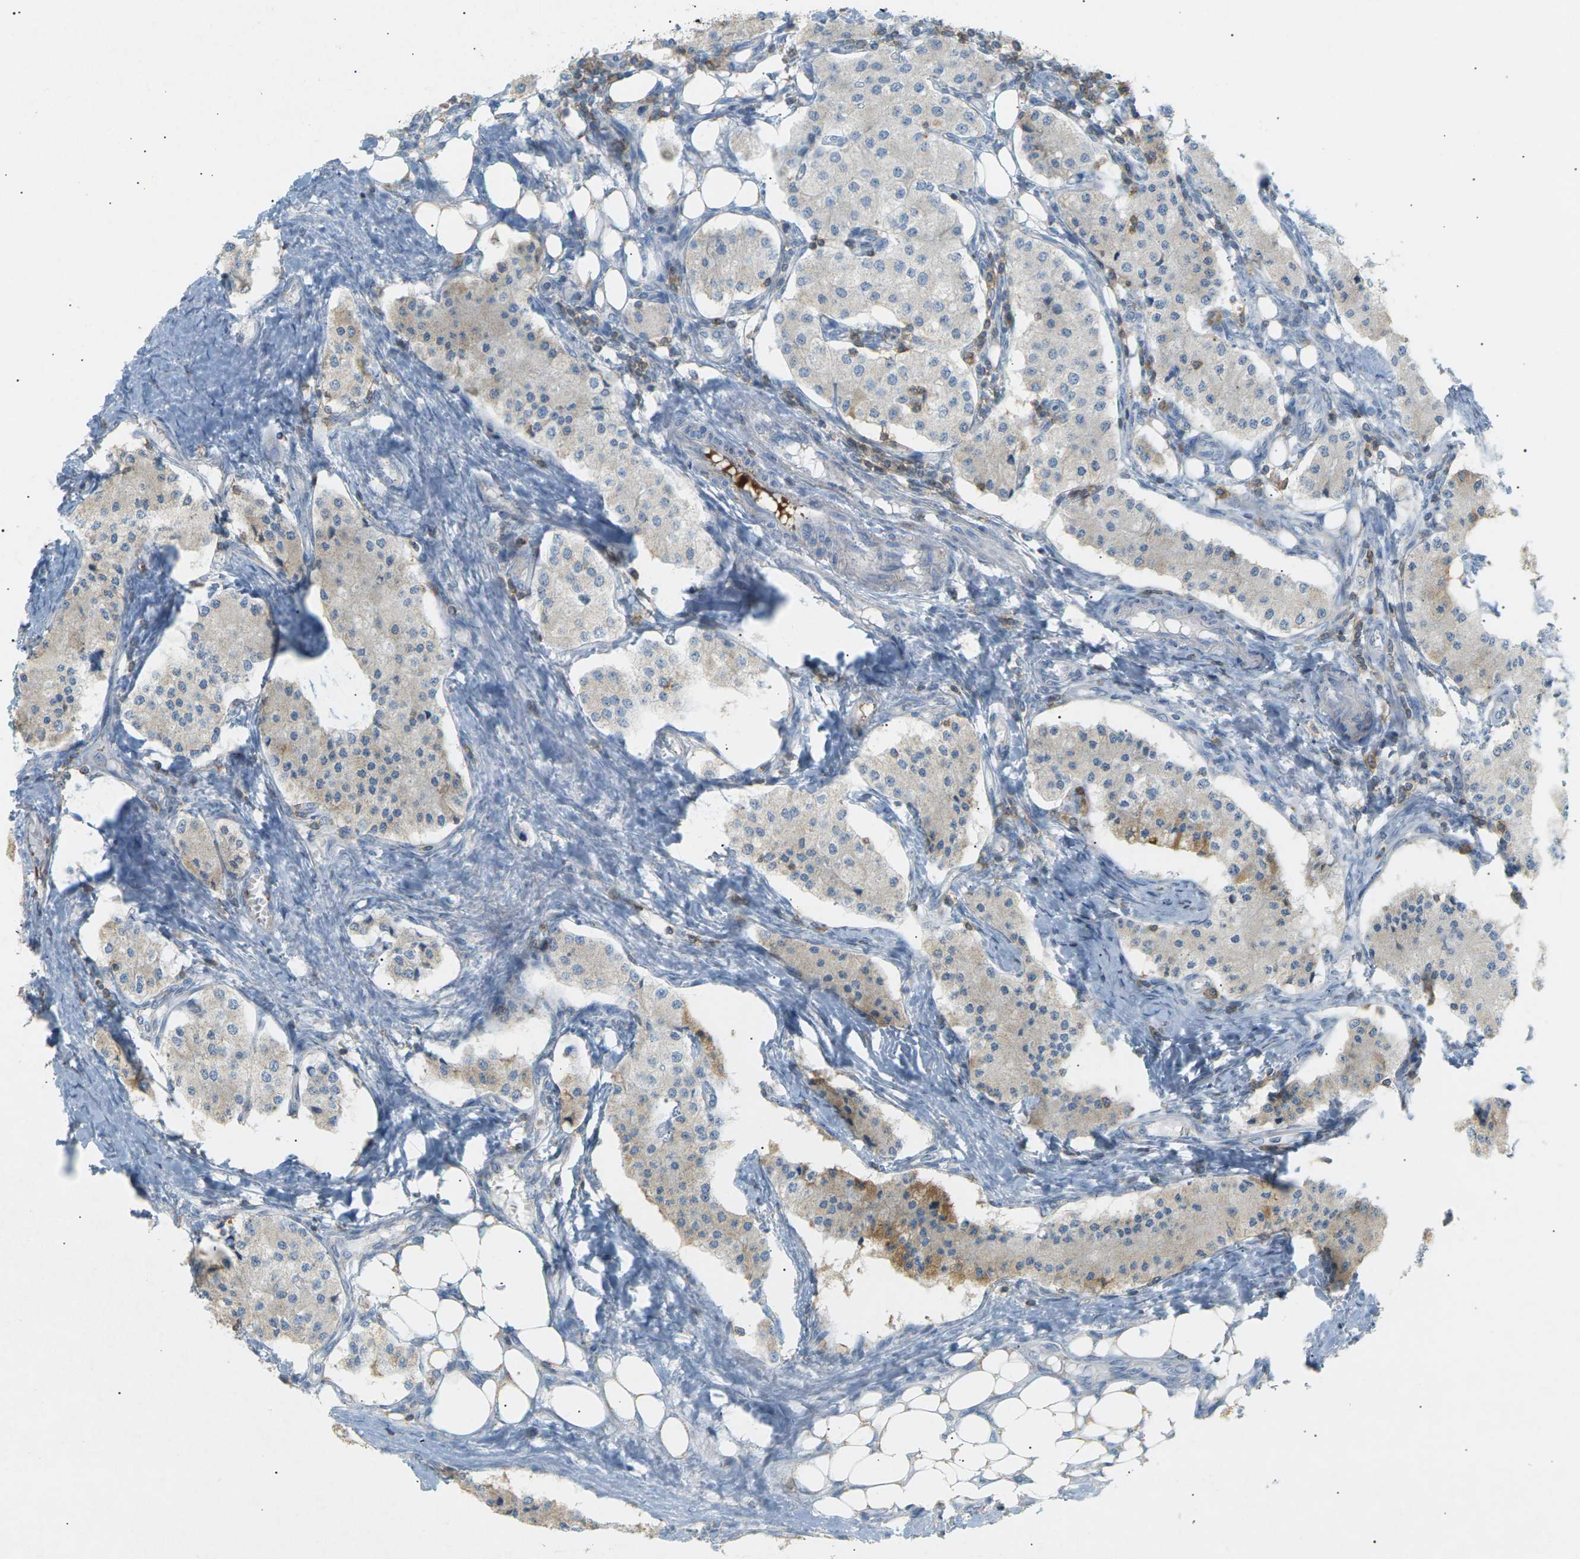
{"staining": {"intensity": "moderate", "quantity": "<25%", "location": "cytoplasmic/membranous"}, "tissue": "carcinoid", "cell_type": "Tumor cells", "image_type": "cancer", "snomed": [{"axis": "morphology", "description": "Carcinoid, malignant, NOS"}, {"axis": "topography", "description": "Colon"}], "caption": "Malignant carcinoid tissue shows moderate cytoplasmic/membranous positivity in approximately <25% of tumor cells The protein of interest is shown in brown color, while the nuclei are stained blue.", "gene": "LIME1", "patient": {"sex": "female", "age": 52}}